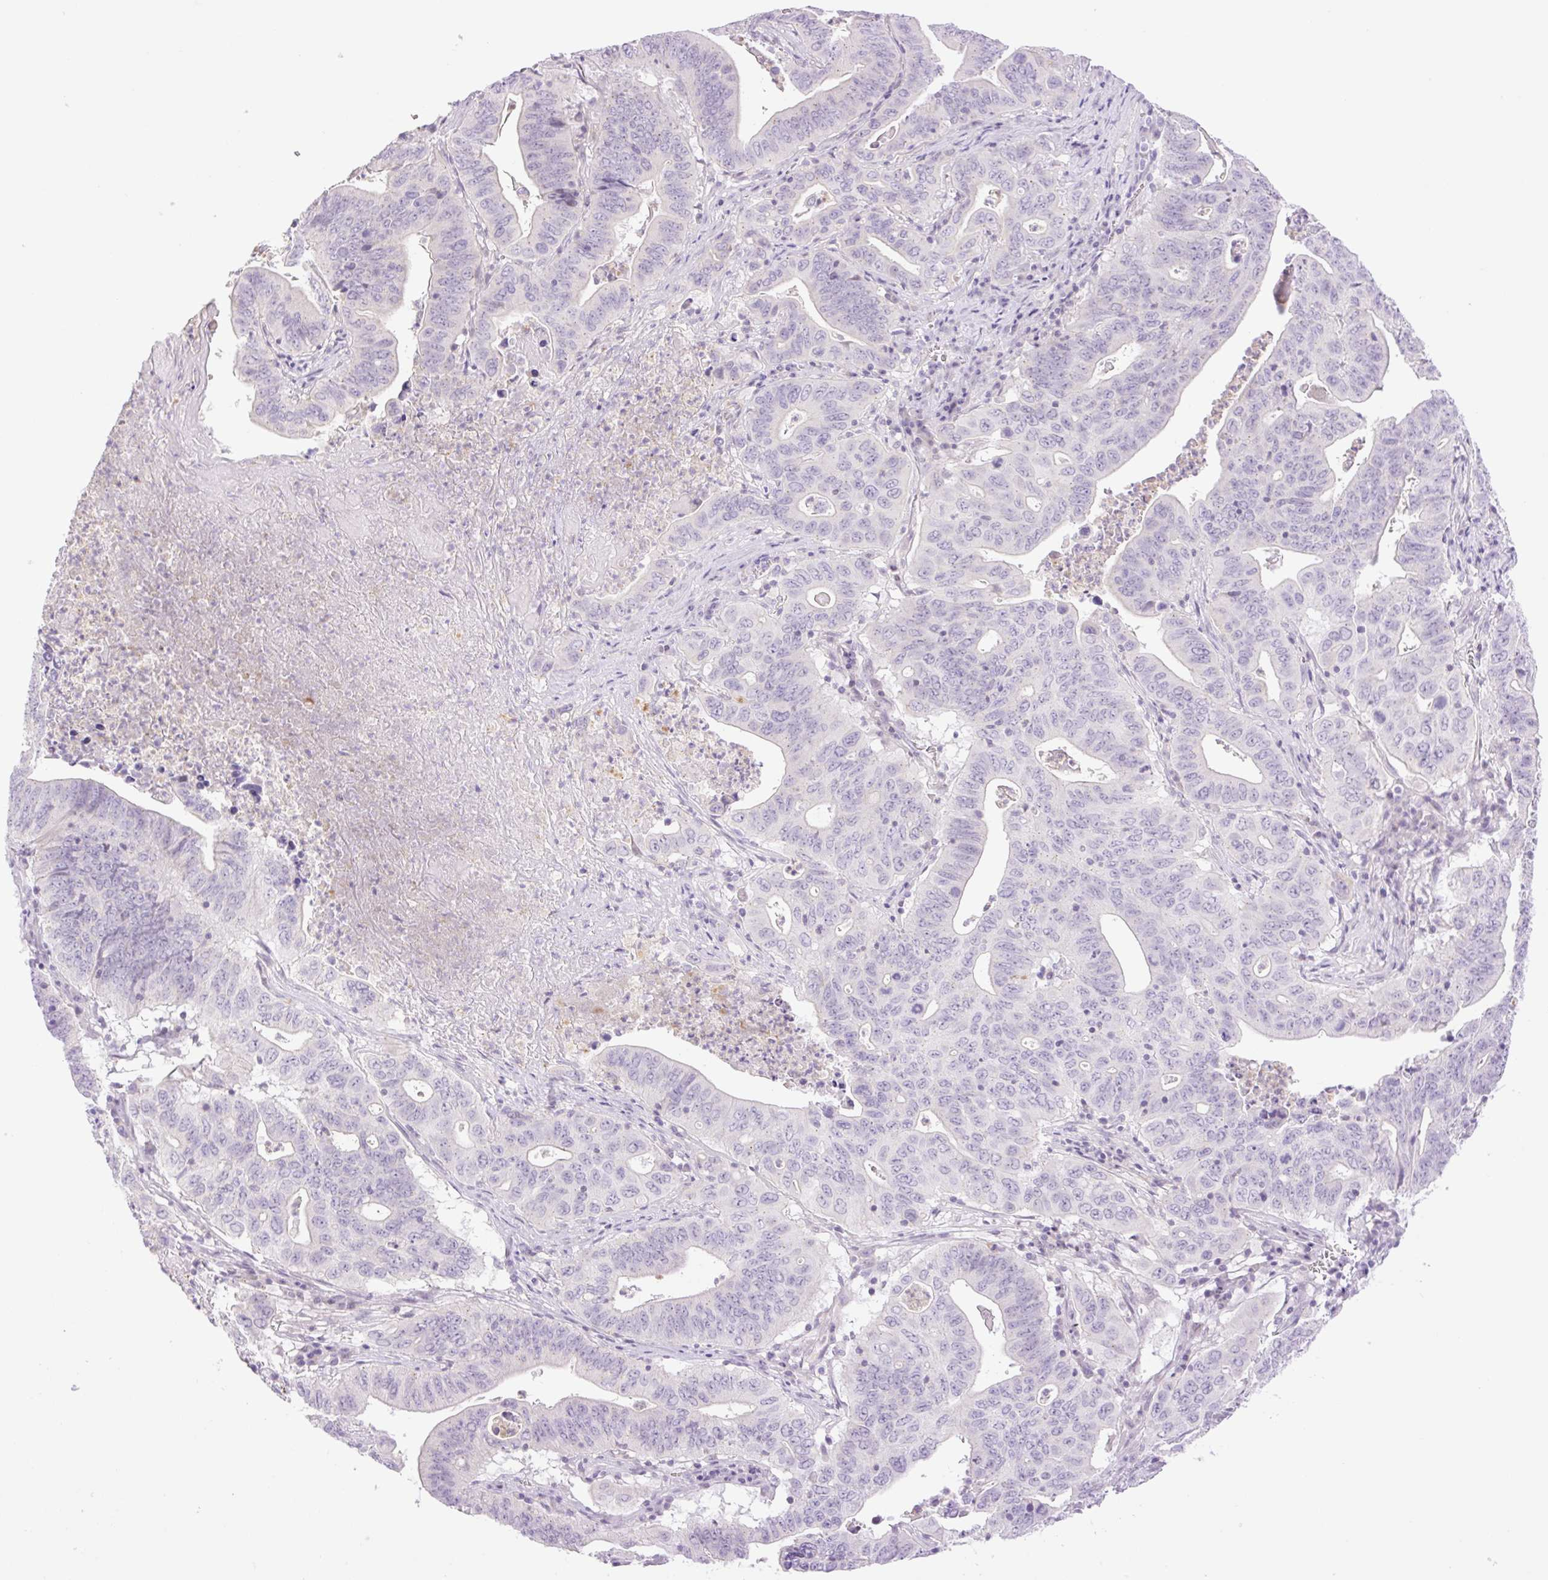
{"staining": {"intensity": "negative", "quantity": "none", "location": "none"}, "tissue": "lung cancer", "cell_type": "Tumor cells", "image_type": "cancer", "snomed": [{"axis": "morphology", "description": "Adenocarcinoma, NOS"}, {"axis": "topography", "description": "Lung"}], "caption": "A high-resolution histopathology image shows immunohistochemistry (IHC) staining of lung cancer (adenocarcinoma), which demonstrates no significant expression in tumor cells.", "gene": "TBX15", "patient": {"sex": "female", "age": 60}}